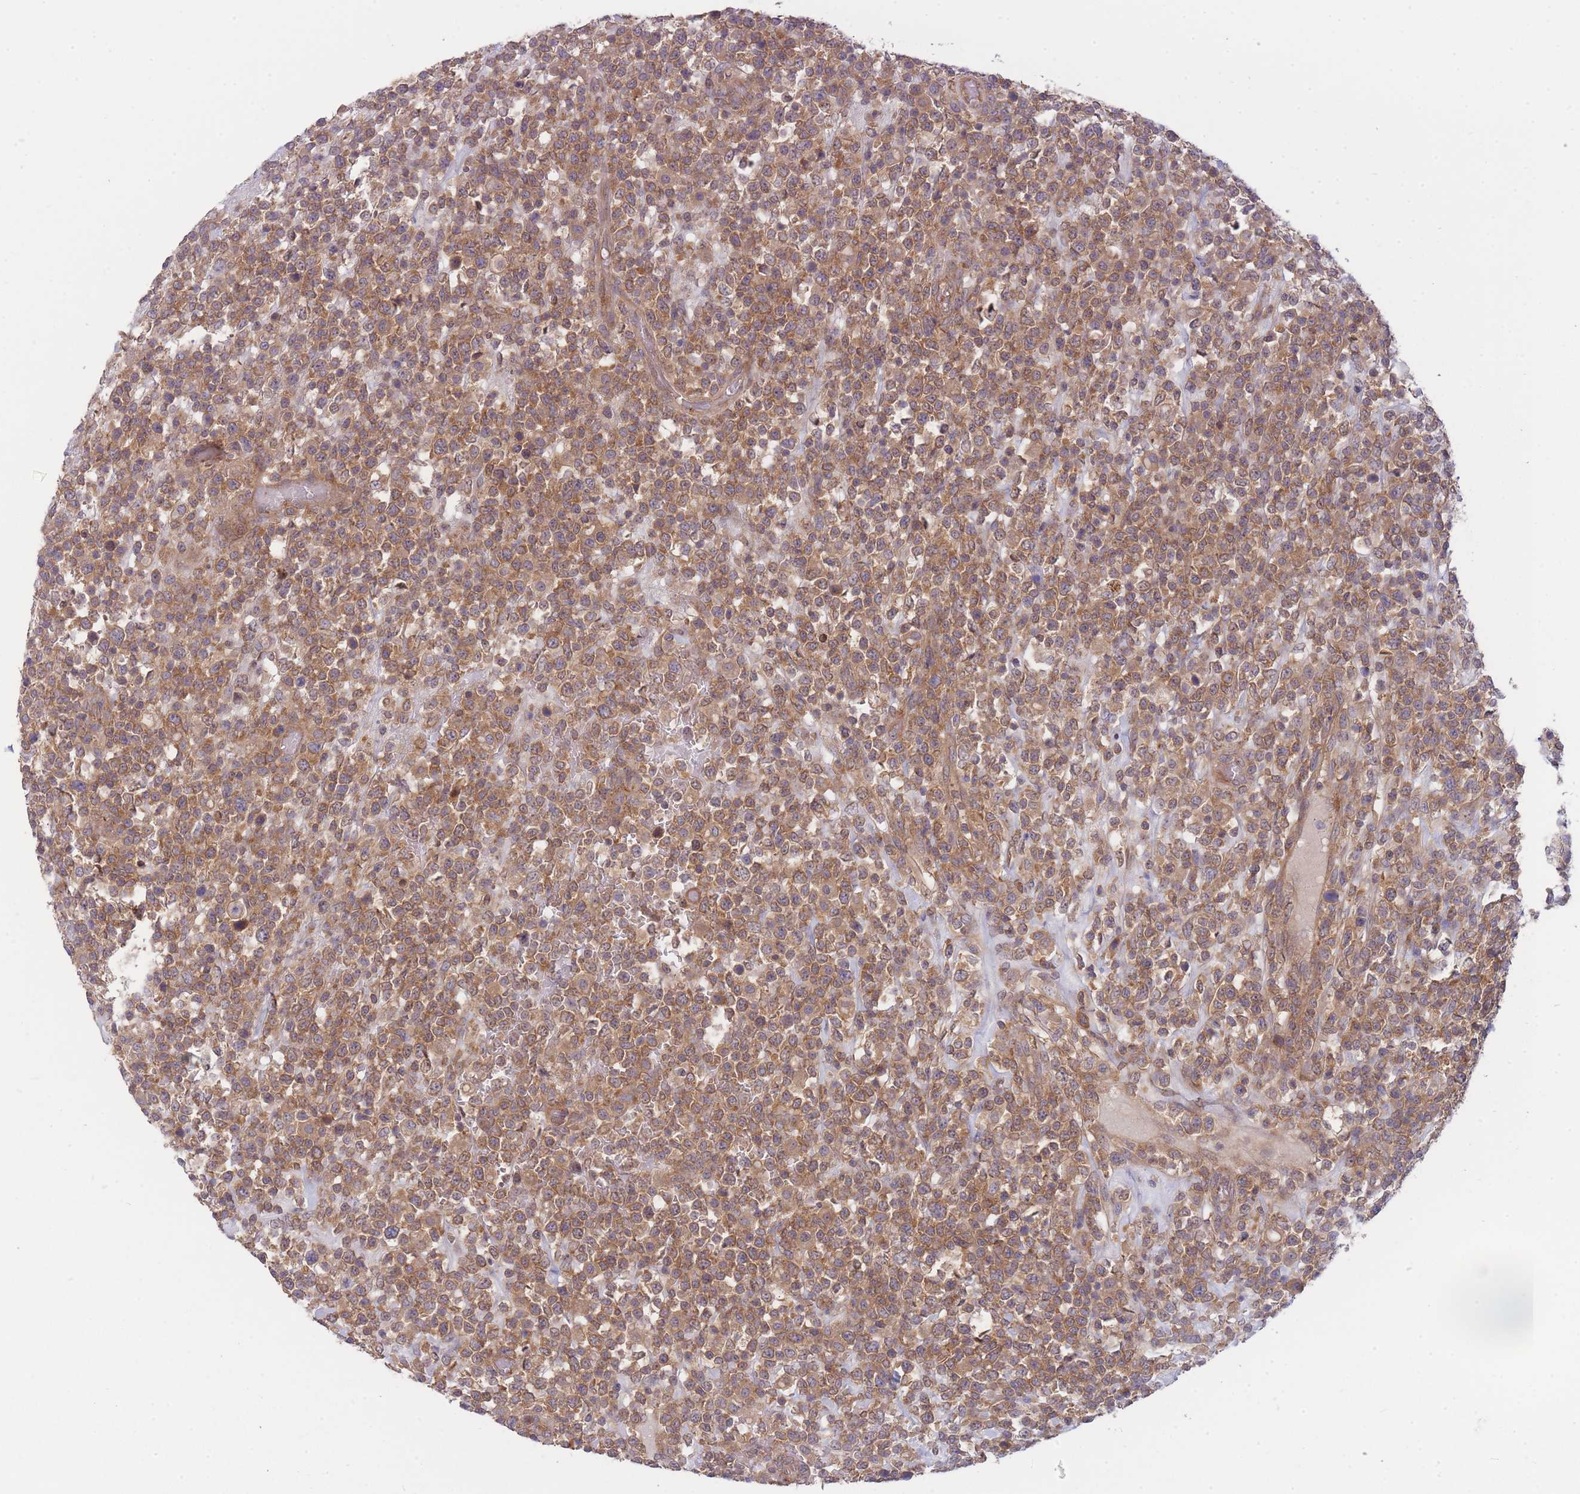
{"staining": {"intensity": "moderate", "quantity": ">75%", "location": "cytoplasmic/membranous"}, "tissue": "lymphoma", "cell_type": "Tumor cells", "image_type": "cancer", "snomed": [{"axis": "morphology", "description": "Malignant lymphoma, non-Hodgkin's type, High grade"}, {"axis": "topography", "description": "Colon"}], "caption": "Protein expression analysis of human high-grade malignant lymphoma, non-Hodgkin's type reveals moderate cytoplasmic/membranous positivity in approximately >75% of tumor cells.", "gene": "PFDN6", "patient": {"sex": "female", "age": 53}}